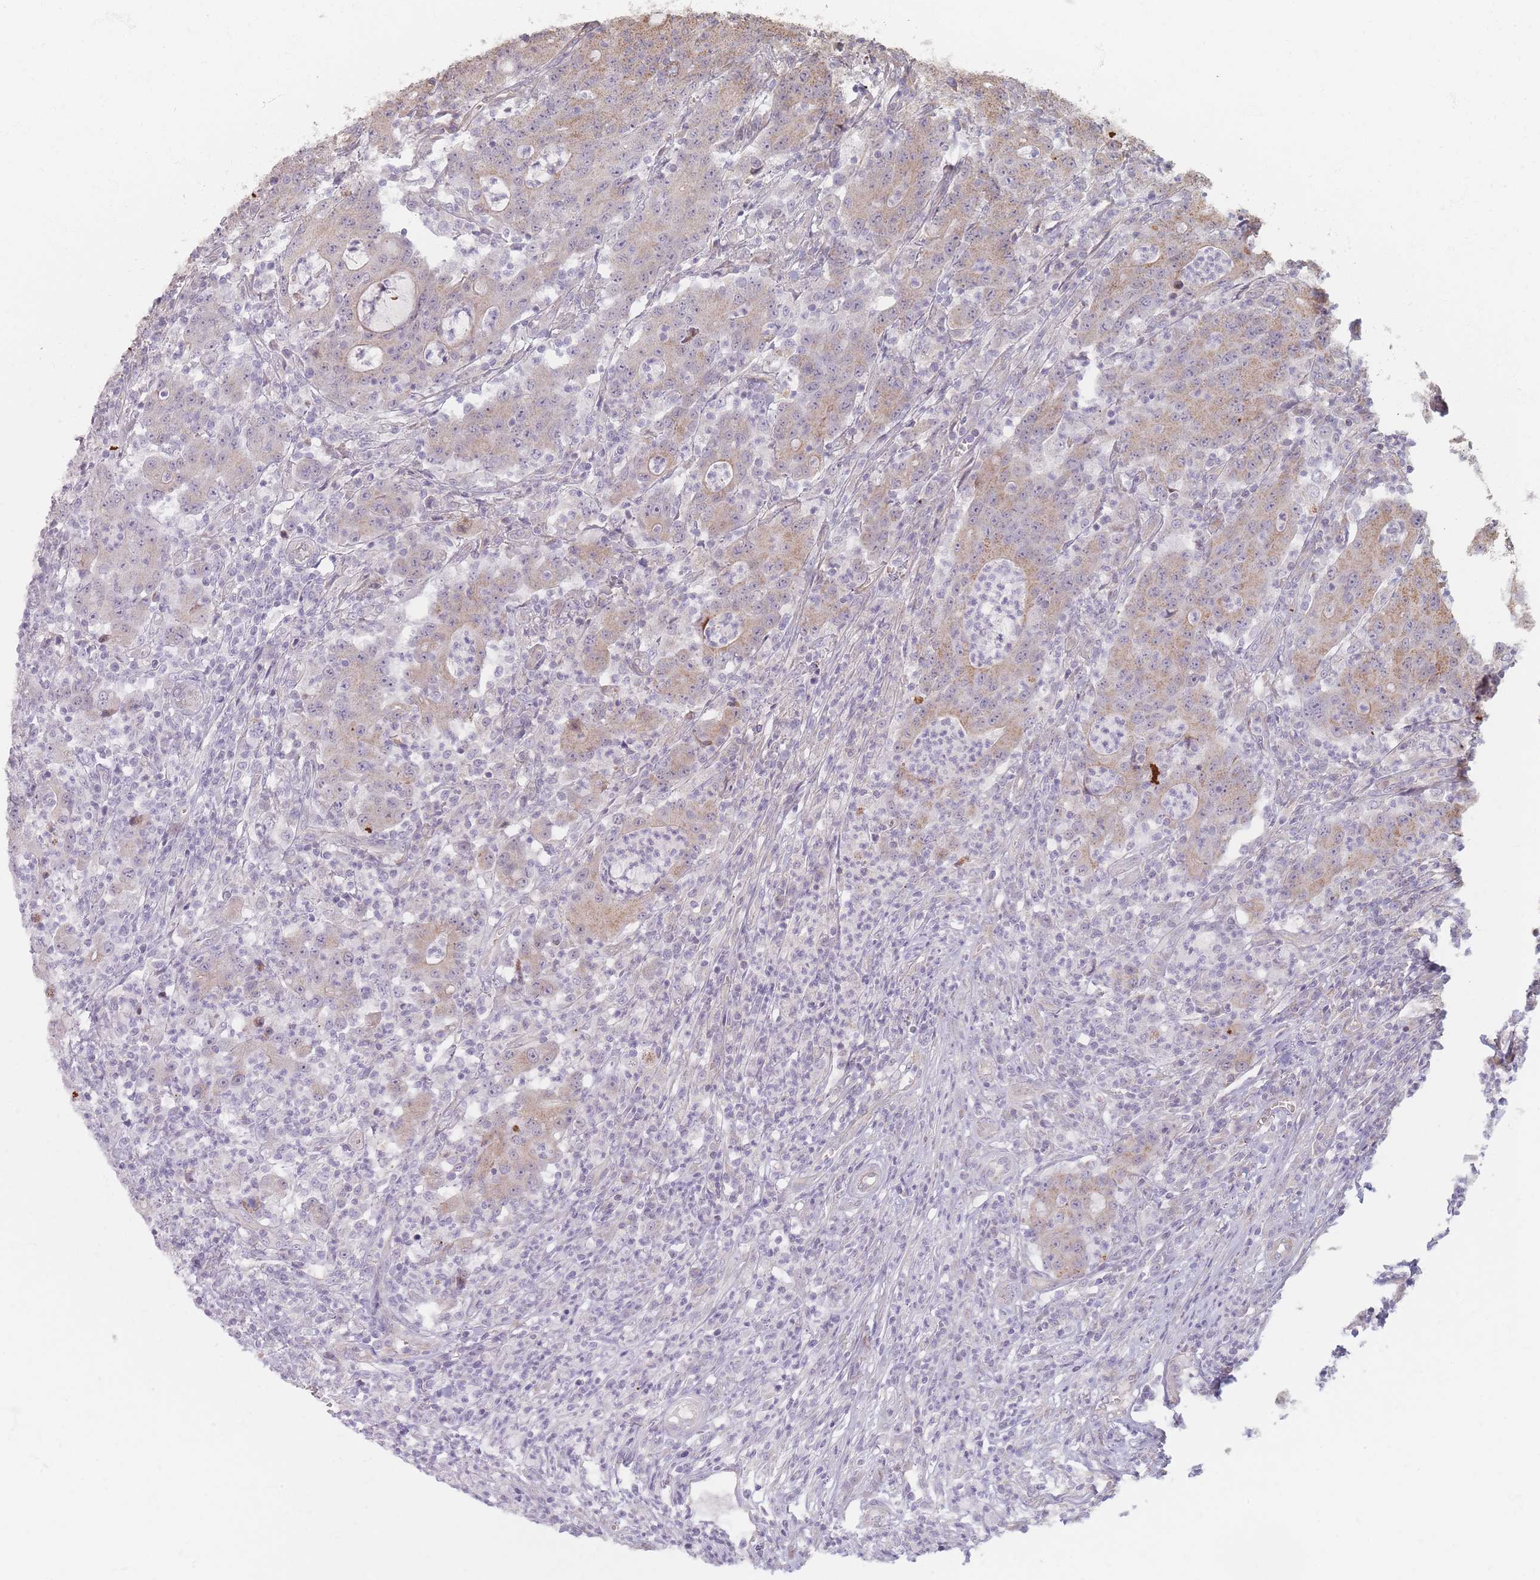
{"staining": {"intensity": "moderate", "quantity": "25%-75%", "location": "cytoplasmic/membranous"}, "tissue": "colorectal cancer", "cell_type": "Tumor cells", "image_type": "cancer", "snomed": [{"axis": "morphology", "description": "Adenocarcinoma, NOS"}, {"axis": "topography", "description": "Colon"}], "caption": "IHC of colorectal adenocarcinoma displays medium levels of moderate cytoplasmic/membranous positivity in approximately 25%-75% of tumor cells.", "gene": "ESRP2", "patient": {"sex": "male", "age": 83}}